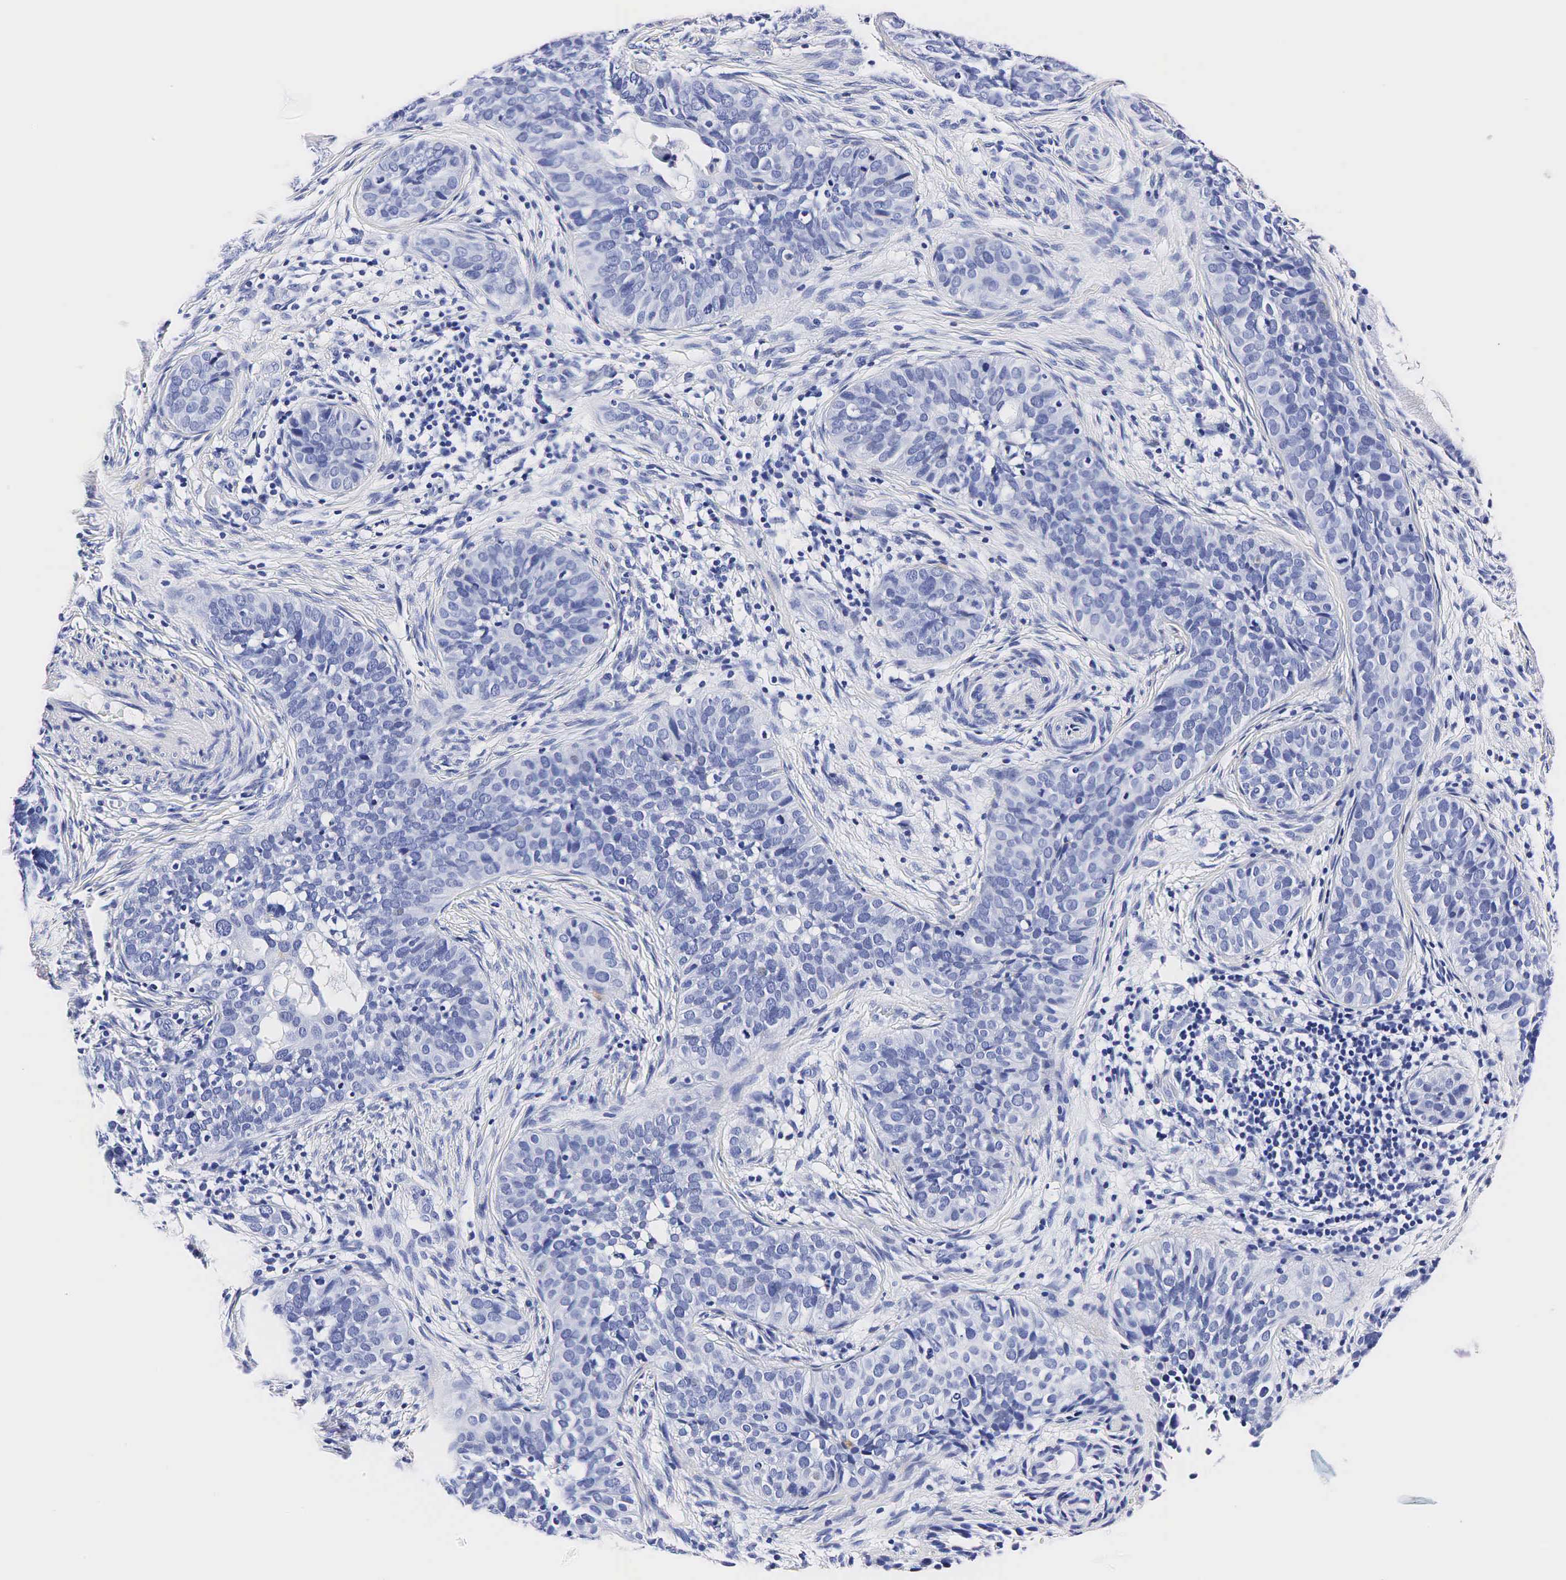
{"staining": {"intensity": "negative", "quantity": "none", "location": "none"}, "tissue": "cervical cancer", "cell_type": "Tumor cells", "image_type": "cancer", "snomed": [{"axis": "morphology", "description": "Squamous cell carcinoma, NOS"}, {"axis": "topography", "description": "Cervix"}], "caption": "Tumor cells show no significant protein staining in cervical cancer (squamous cell carcinoma).", "gene": "TG", "patient": {"sex": "female", "age": 31}}